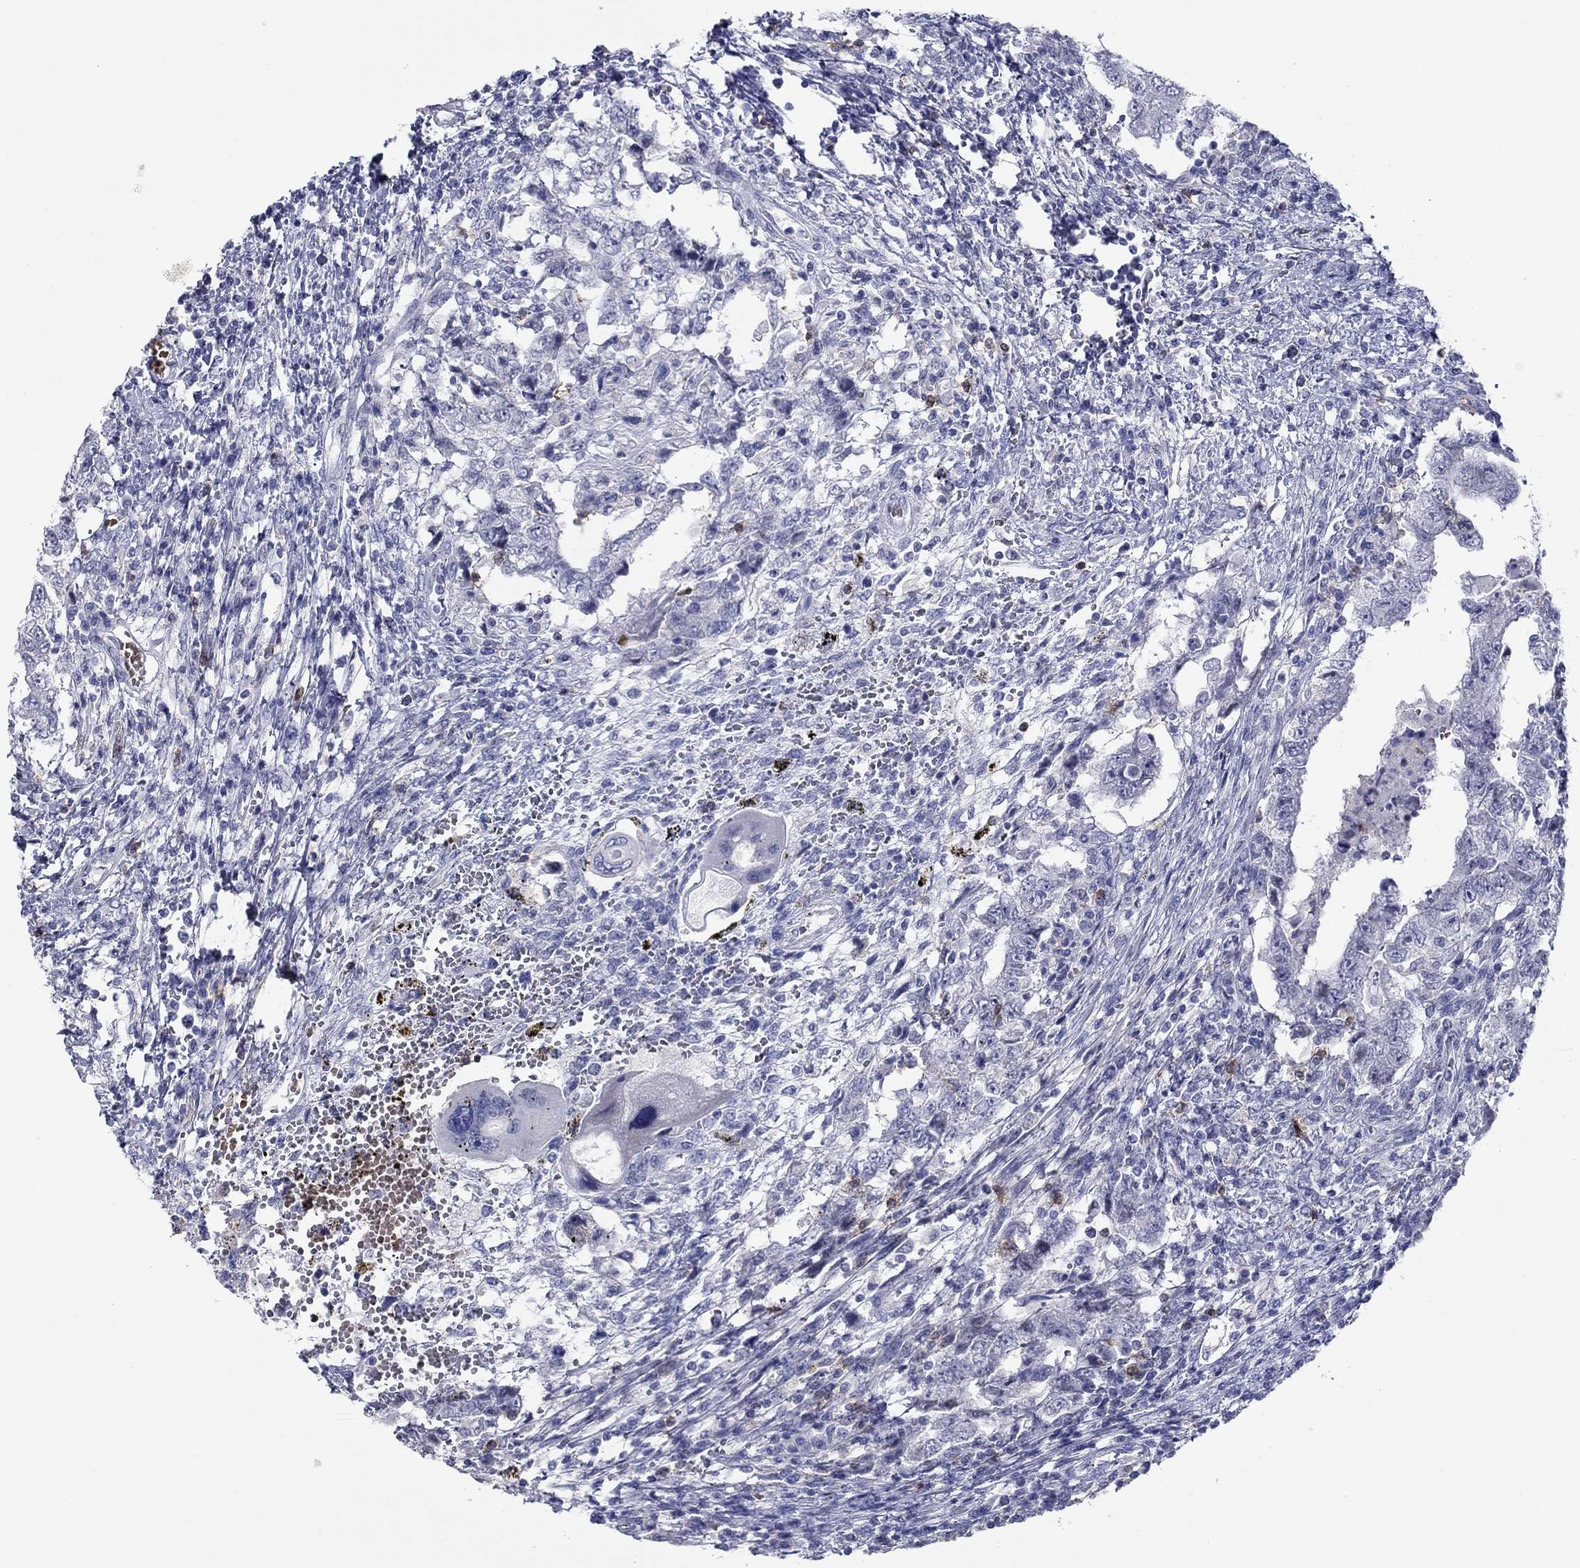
{"staining": {"intensity": "negative", "quantity": "none", "location": "none"}, "tissue": "testis cancer", "cell_type": "Tumor cells", "image_type": "cancer", "snomed": [{"axis": "morphology", "description": "Carcinoma, Embryonal, NOS"}, {"axis": "topography", "description": "Testis"}], "caption": "Tumor cells show no significant expression in embryonal carcinoma (testis). (DAB (3,3'-diaminobenzidine) IHC with hematoxylin counter stain).", "gene": "ITGAE", "patient": {"sex": "male", "age": 26}}